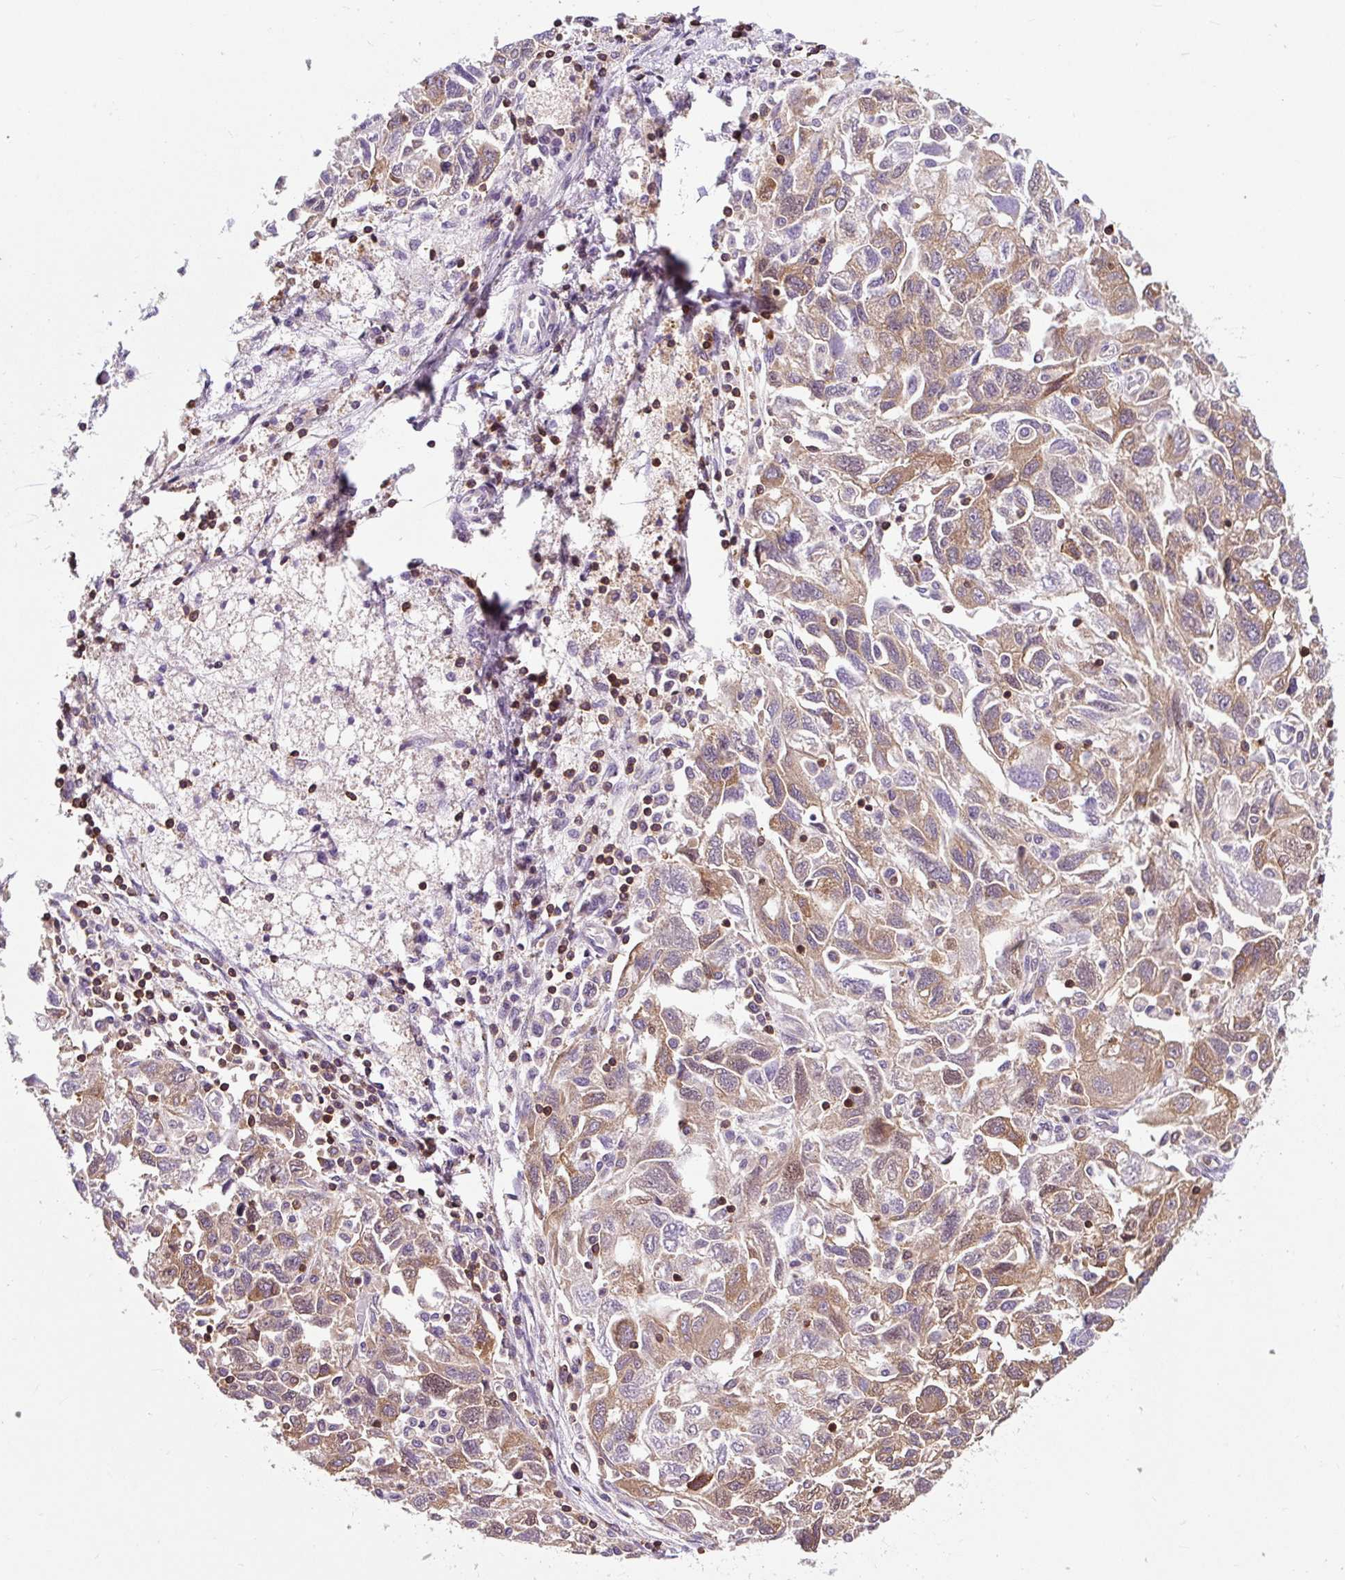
{"staining": {"intensity": "moderate", "quantity": ">75%", "location": "cytoplasmic/membranous"}, "tissue": "ovarian cancer", "cell_type": "Tumor cells", "image_type": "cancer", "snomed": [{"axis": "morphology", "description": "Carcinoma, NOS"}, {"axis": "morphology", "description": "Cystadenocarcinoma, serous, NOS"}, {"axis": "topography", "description": "Ovary"}], "caption": "Ovarian cancer (carcinoma) tissue reveals moderate cytoplasmic/membranous expression in approximately >75% of tumor cells, visualized by immunohistochemistry.", "gene": "CISD3", "patient": {"sex": "female", "age": 69}}